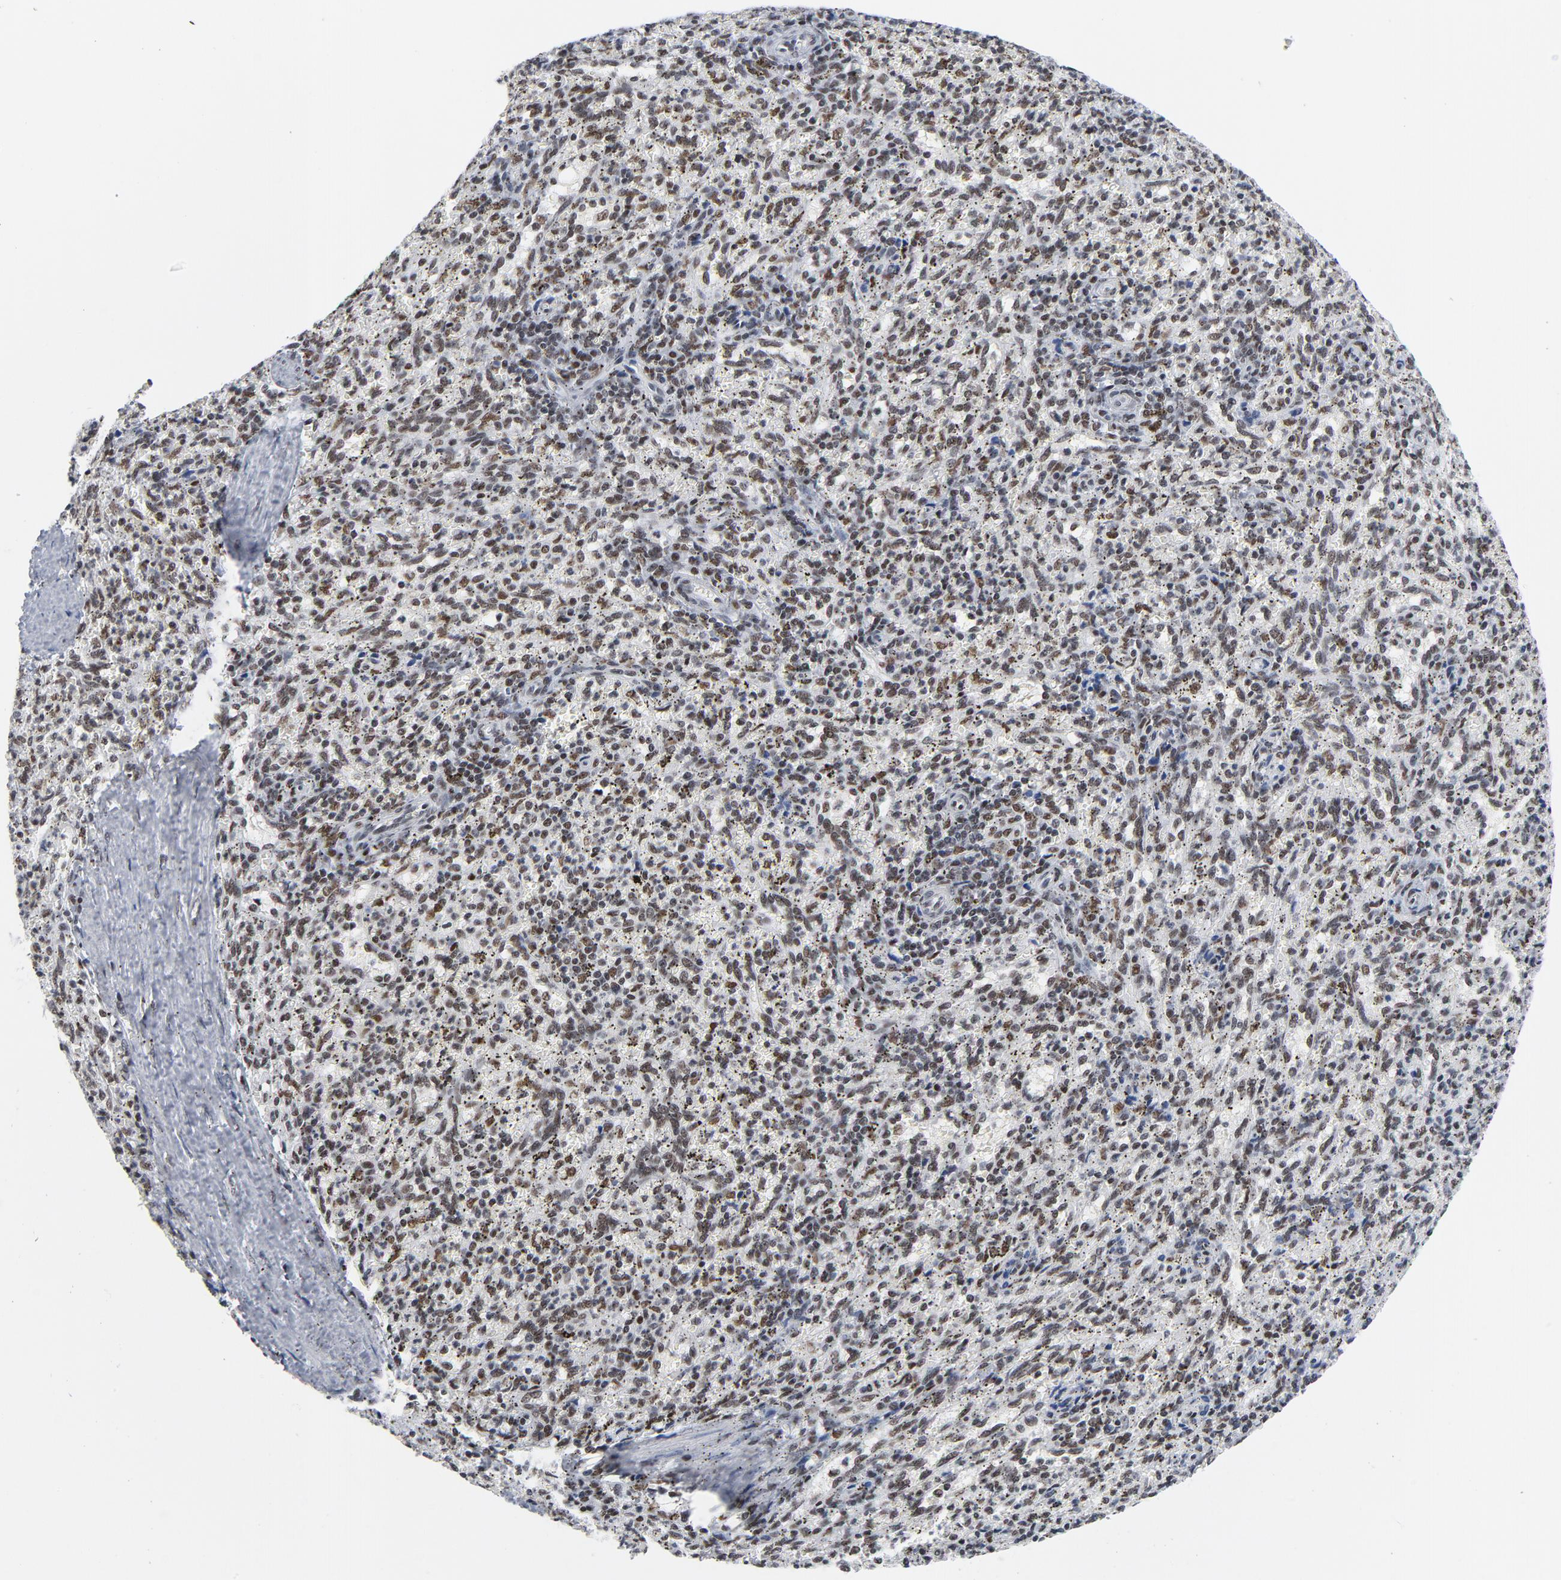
{"staining": {"intensity": "moderate", "quantity": "25%-75%", "location": "nuclear"}, "tissue": "spleen", "cell_type": "Cells in red pulp", "image_type": "normal", "snomed": [{"axis": "morphology", "description": "Normal tissue, NOS"}, {"axis": "topography", "description": "Spleen"}], "caption": "DAB (3,3'-diaminobenzidine) immunohistochemical staining of benign human spleen shows moderate nuclear protein staining in about 25%-75% of cells in red pulp. Ihc stains the protein of interest in brown and the nuclei are stained blue.", "gene": "CSTF2", "patient": {"sex": "female", "age": 10}}